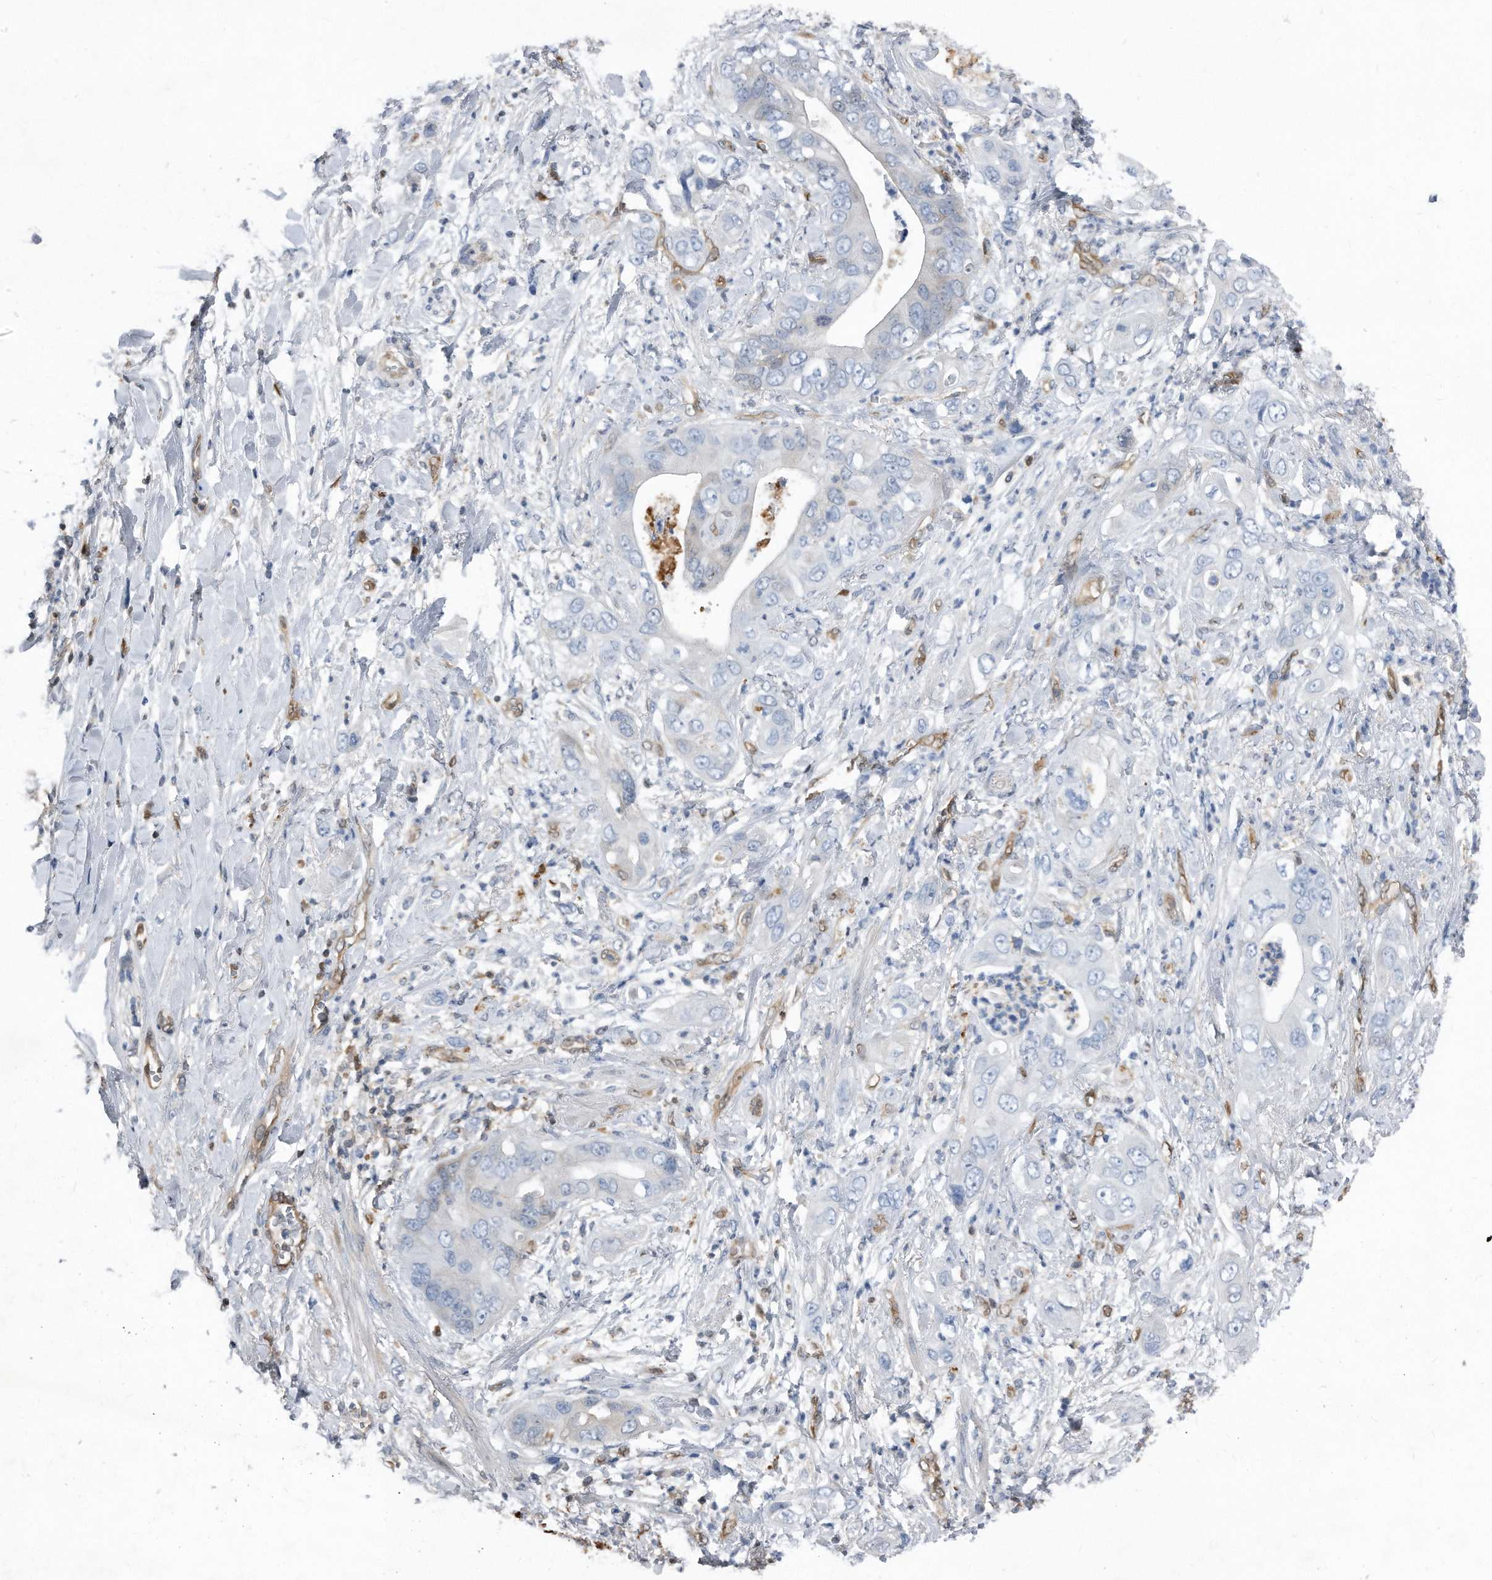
{"staining": {"intensity": "negative", "quantity": "none", "location": "none"}, "tissue": "pancreatic cancer", "cell_type": "Tumor cells", "image_type": "cancer", "snomed": [{"axis": "morphology", "description": "Adenocarcinoma, NOS"}, {"axis": "topography", "description": "Pancreas"}], "caption": "Immunohistochemical staining of adenocarcinoma (pancreatic) exhibits no significant staining in tumor cells.", "gene": "MAP2K6", "patient": {"sex": "female", "age": 78}}